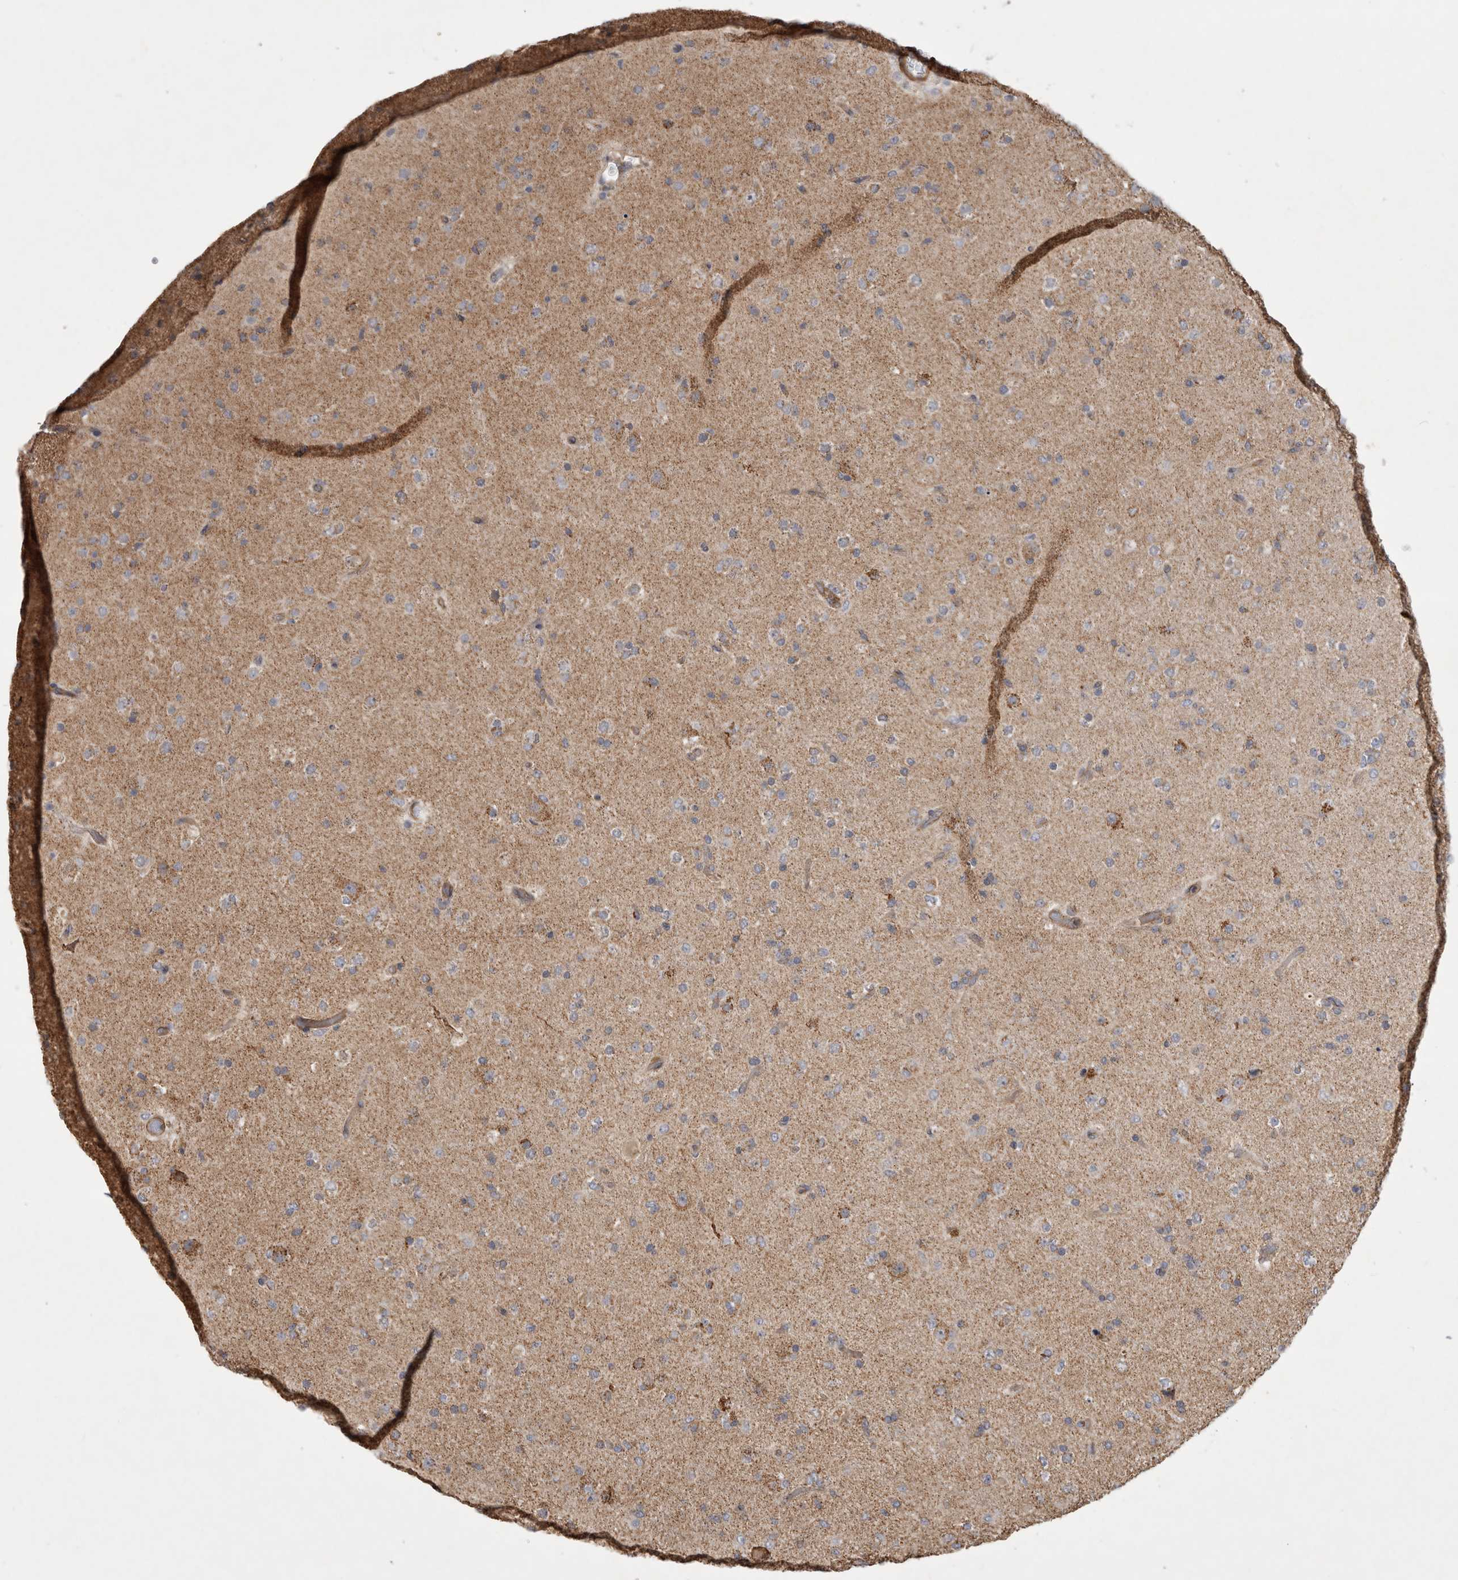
{"staining": {"intensity": "weak", "quantity": "25%-75%", "location": "cytoplasmic/membranous"}, "tissue": "glioma", "cell_type": "Tumor cells", "image_type": "cancer", "snomed": [{"axis": "morphology", "description": "Glioma, malignant, Low grade"}, {"axis": "topography", "description": "Brain"}], "caption": "Weak cytoplasmic/membranous protein positivity is seen in approximately 25%-75% of tumor cells in glioma. The staining was performed using DAB to visualize the protein expression in brown, while the nuclei were stained in blue with hematoxylin (Magnification: 20x).", "gene": "SFXN2", "patient": {"sex": "male", "age": 65}}